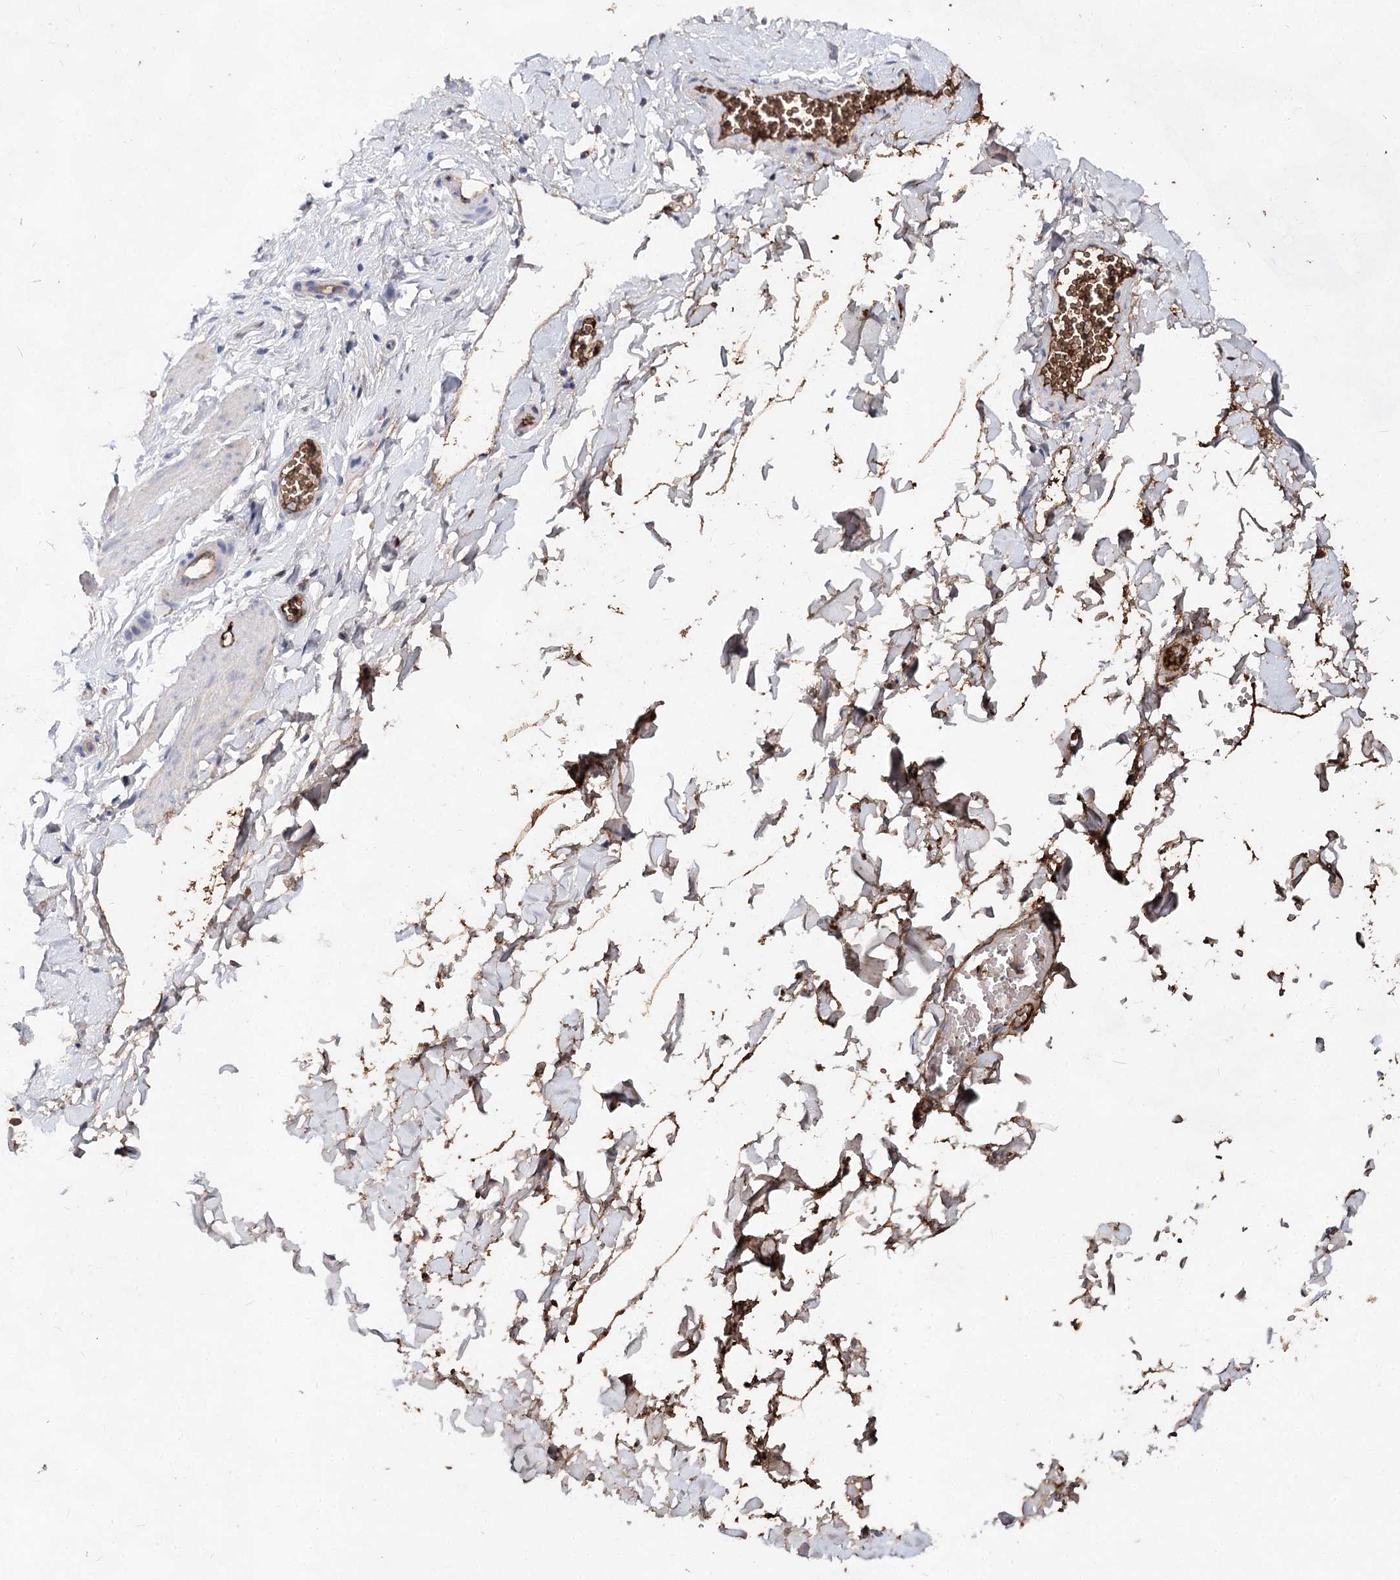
{"staining": {"intensity": "negative", "quantity": "none", "location": "none"}, "tissue": "adipose tissue", "cell_type": "Adipocytes", "image_type": "normal", "snomed": [{"axis": "morphology", "description": "Normal tissue, NOS"}, {"axis": "topography", "description": "Gallbladder"}, {"axis": "topography", "description": "Peripheral nerve tissue"}], "caption": "DAB (3,3'-diaminobenzidine) immunohistochemical staining of benign adipose tissue displays no significant positivity in adipocytes. (DAB immunohistochemistry (IHC) with hematoxylin counter stain).", "gene": "TASOR2", "patient": {"sex": "male", "age": 38}}